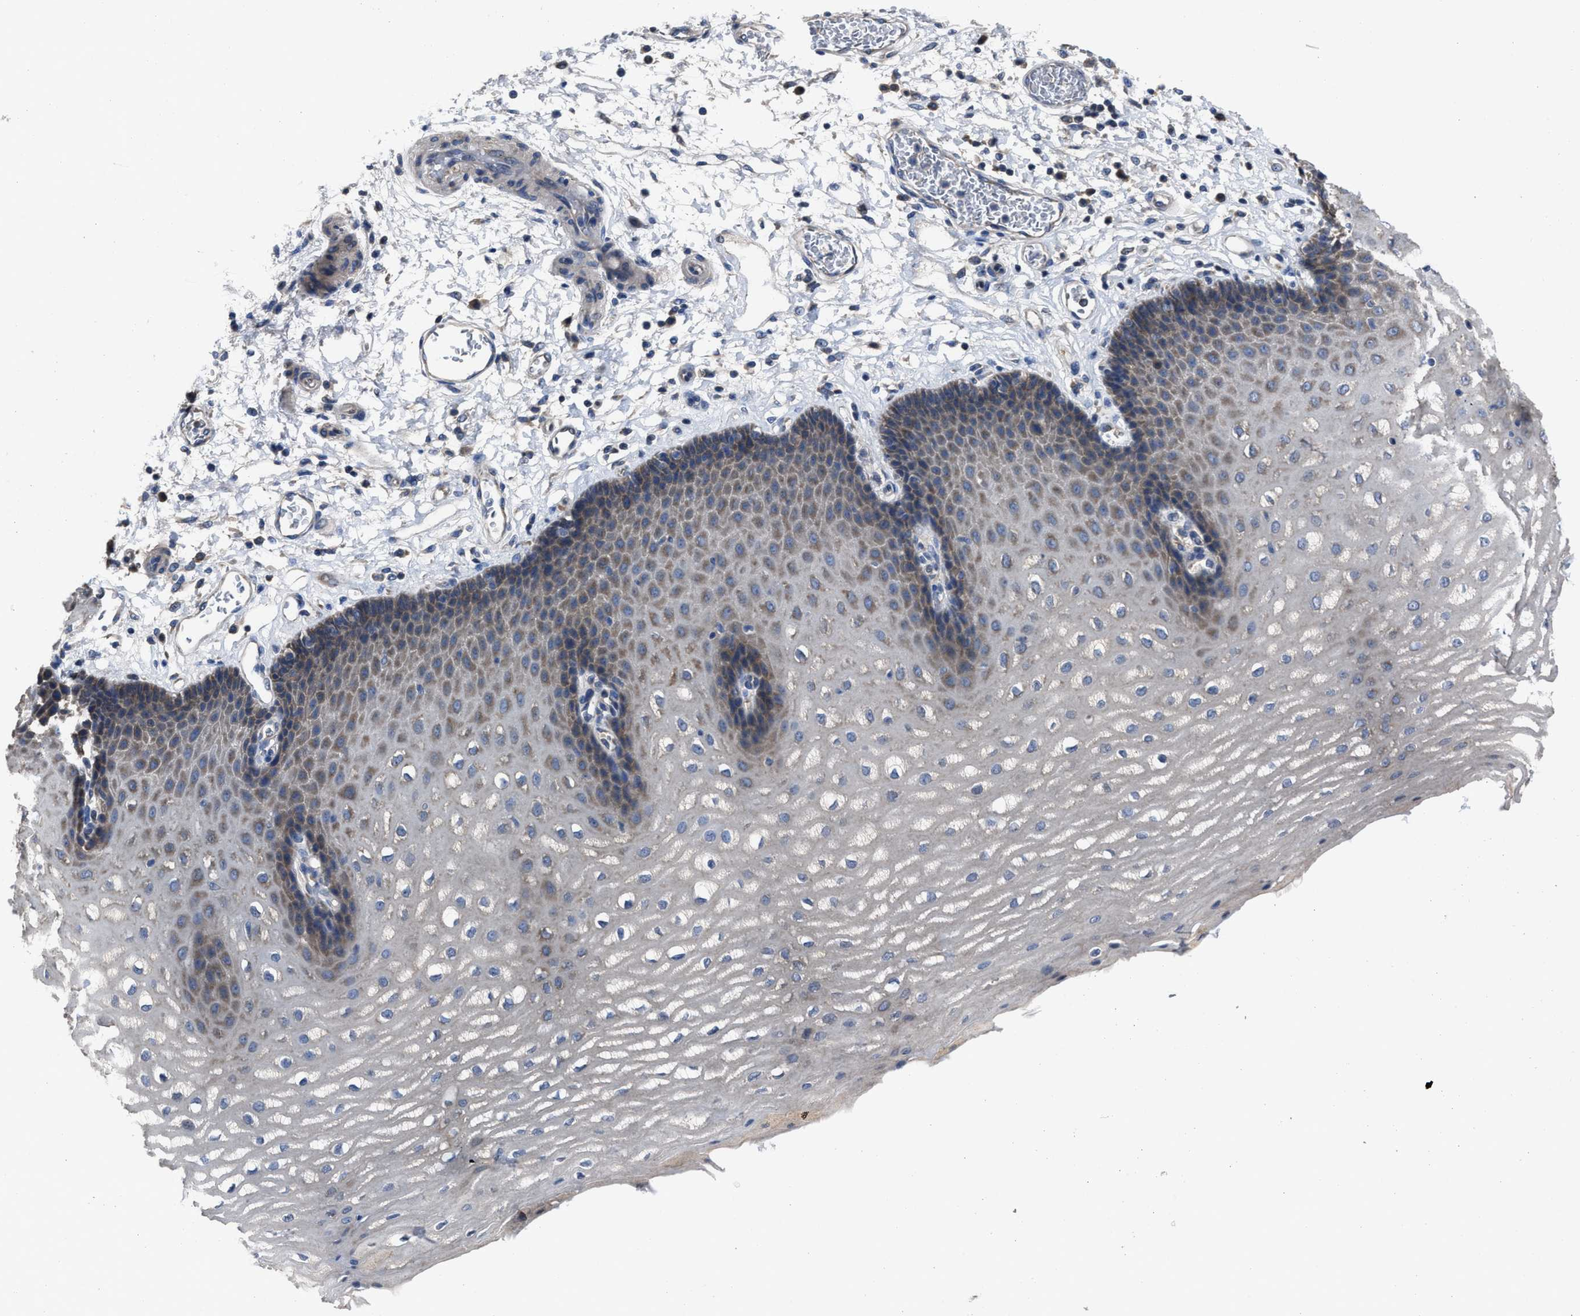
{"staining": {"intensity": "moderate", "quantity": "<25%", "location": "cytoplasmic/membranous"}, "tissue": "esophagus", "cell_type": "Squamous epithelial cells", "image_type": "normal", "snomed": [{"axis": "morphology", "description": "Normal tissue, NOS"}, {"axis": "topography", "description": "Esophagus"}], "caption": "Esophagus stained for a protein (brown) demonstrates moderate cytoplasmic/membranous positive expression in approximately <25% of squamous epithelial cells.", "gene": "UPF1", "patient": {"sex": "male", "age": 54}}